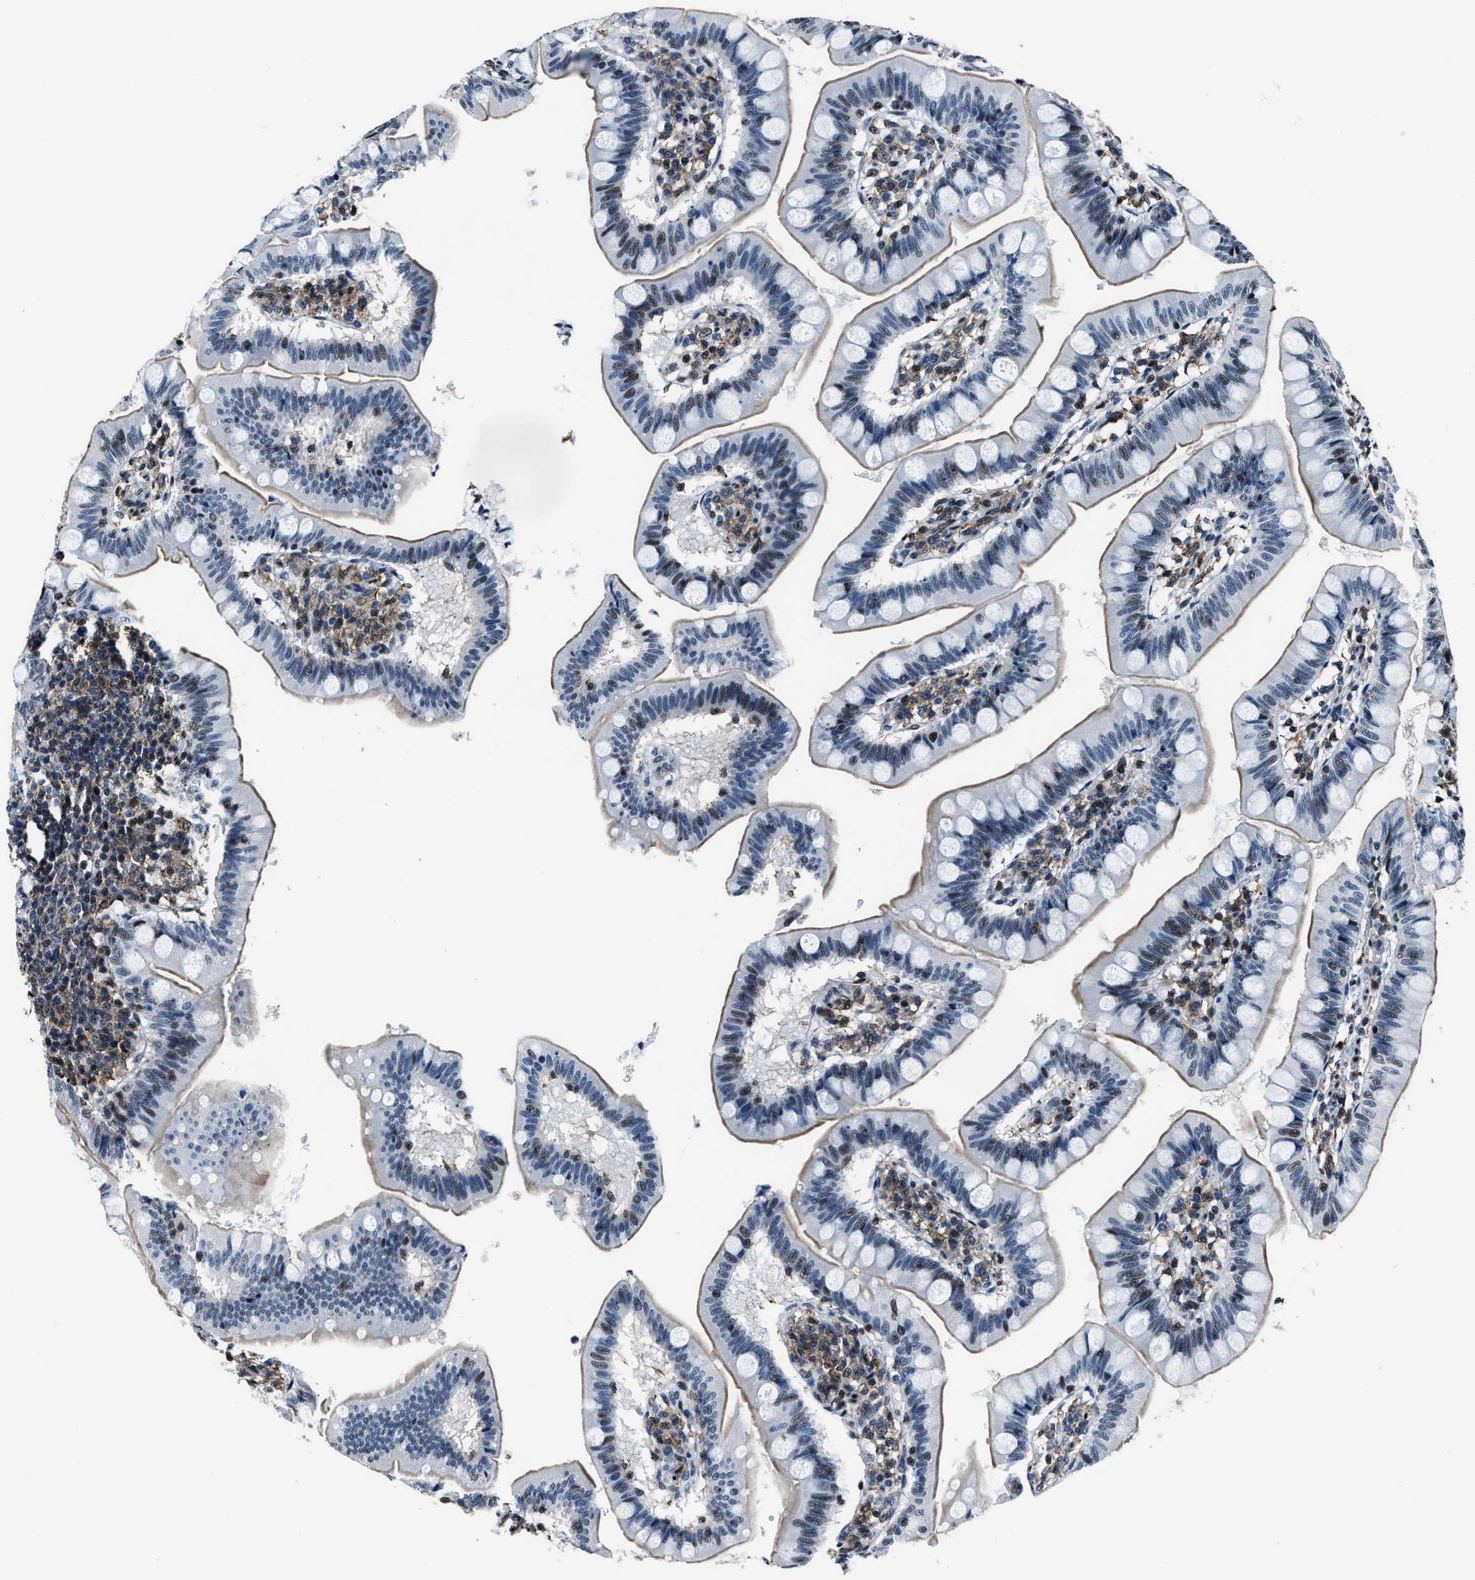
{"staining": {"intensity": "moderate", "quantity": "25%-75%", "location": "cytoplasmic/membranous,nuclear"}, "tissue": "small intestine", "cell_type": "Glandular cells", "image_type": "normal", "snomed": [{"axis": "morphology", "description": "Normal tissue, NOS"}, {"axis": "topography", "description": "Small intestine"}], "caption": "Protein expression analysis of normal small intestine displays moderate cytoplasmic/membranous,nuclear staining in approximately 25%-75% of glandular cells.", "gene": "PPIE", "patient": {"sex": "male", "age": 7}}